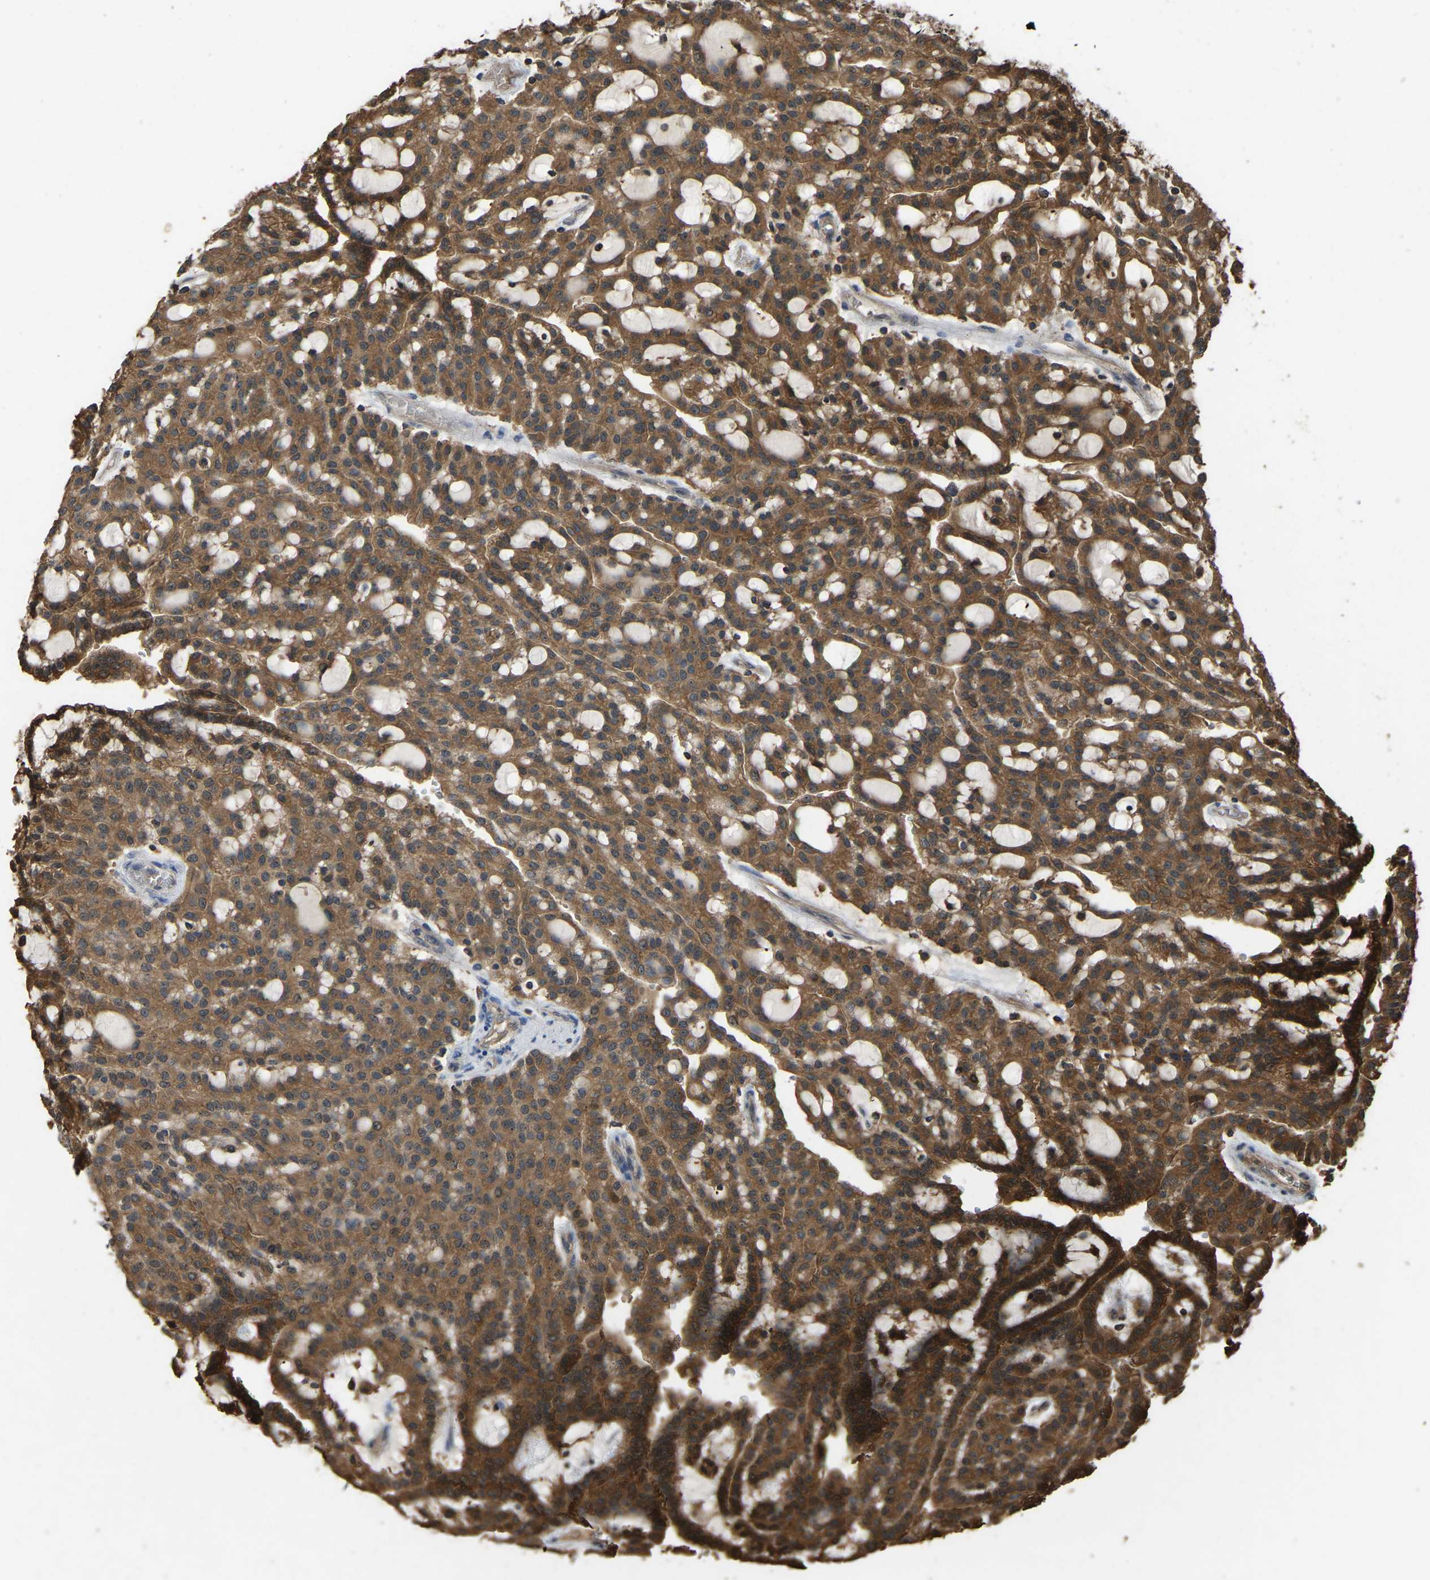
{"staining": {"intensity": "strong", "quantity": ">75%", "location": "cytoplasmic/membranous"}, "tissue": "renal cancer", "cell_type": "Tumor cells", "image_type": "cancer", "snomed": [{"axis": "morphology", "description": "Adenocarcinoma, NOS"}, {"axis": "topography", "description": "Kidney"}], "caption": "Brown immunohistochemical staining in human renal adenocarcinoma reveals strong cytoplasmic/membranous positivity in about >75% of tumor cells.", "gene": "FHIT", "patient": {"sex": "male", "age": 63}}